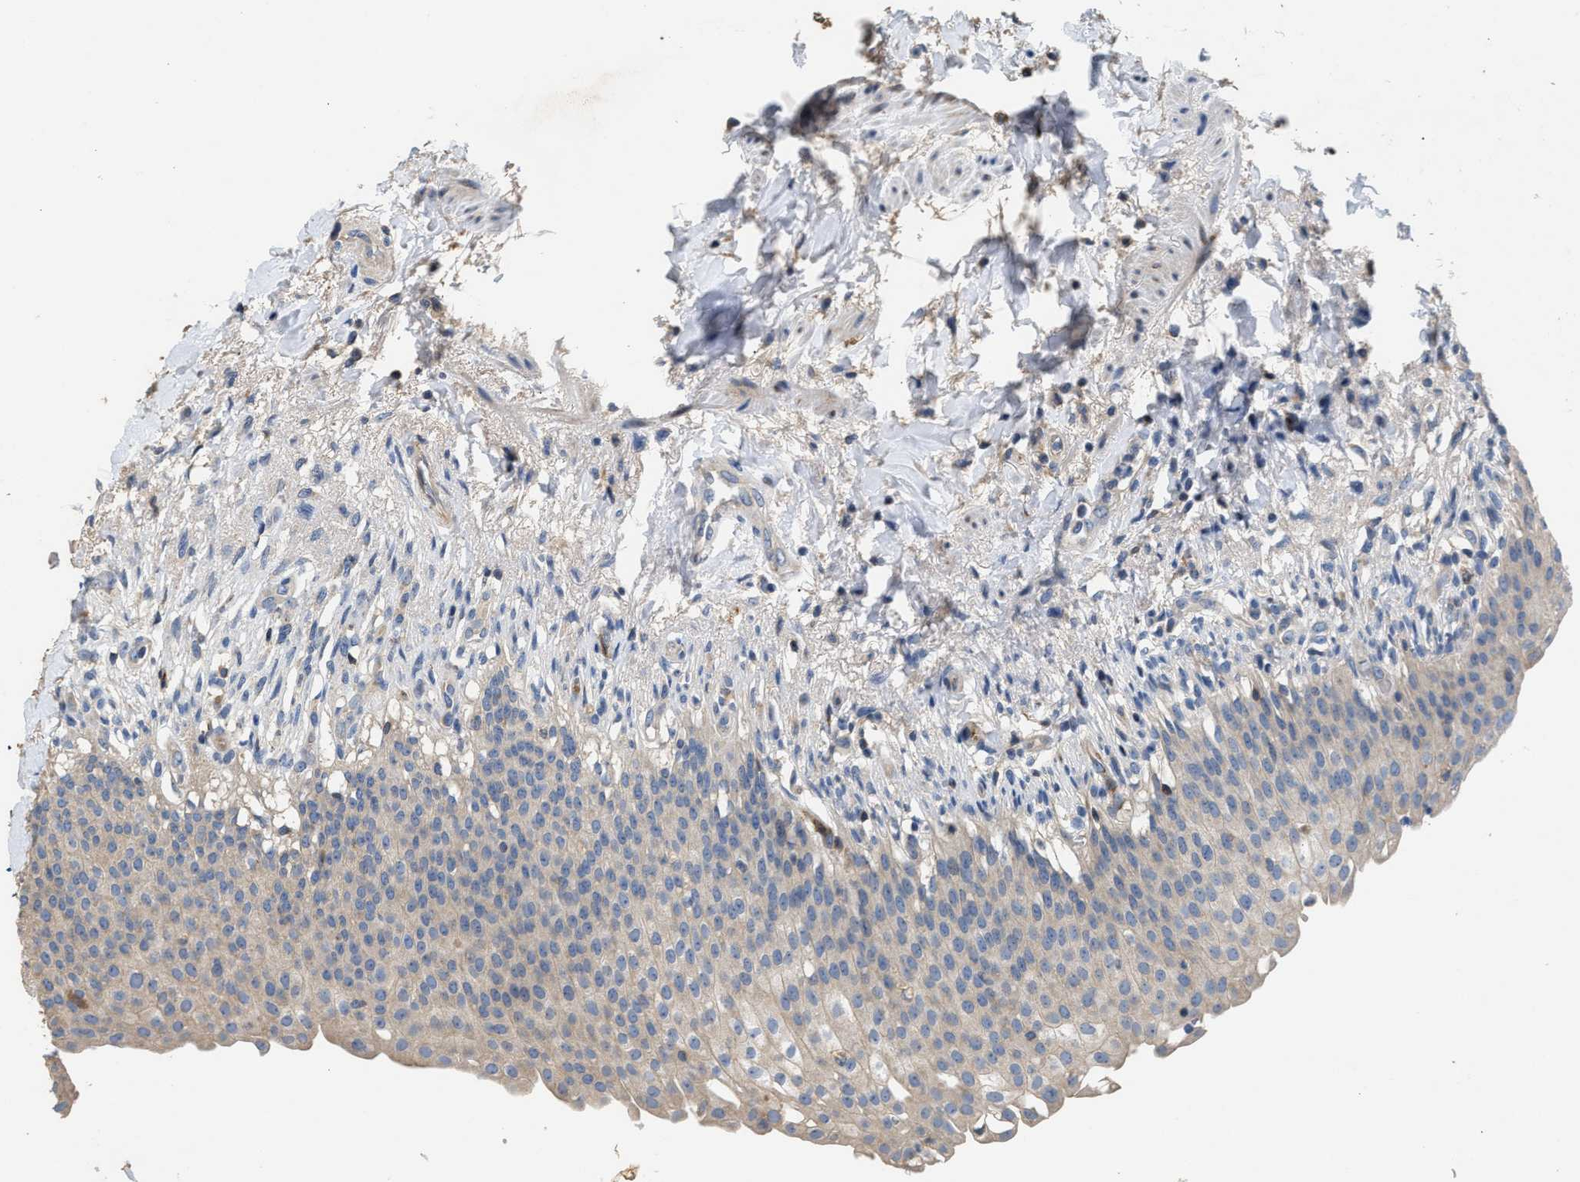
{"staining": {"intensity": "weak", "quantity": "<25%", "location": "cytoplasmic/membranous"}, "tissue": "urinary bladder", "cell_type": "Urothelial cells", "image_type": "normal", "snomed": [{"axis": "morphology", "description": "Normal tissue, NOS"}, {"axis": "topography", "description": "Urinary bladder"}], "caption": "Immunohistochemical staining of normal urinary bladder displays no significant expression in urothelial cells. (Immunohistochemistry, brightfield microscopy, high magnification).", "gene": "IL17RC", "patient": {"sex": "female", "age": 60}}